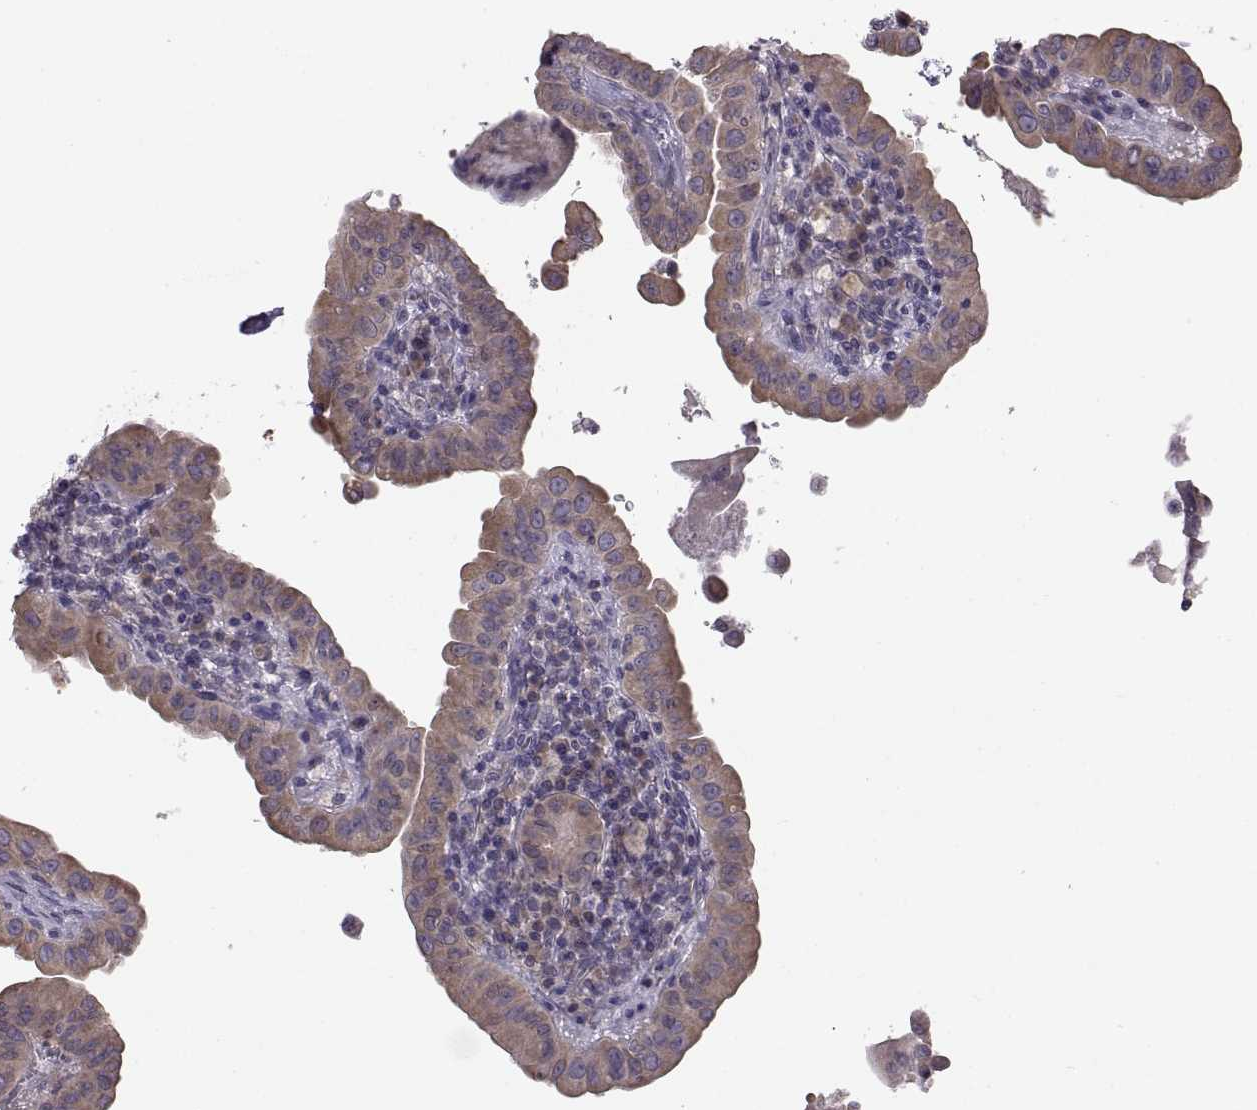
{"staining": {"intensity": "moderate", "quantity": ">75%", "location": "cytoplasmic/membranous"}, "tissue": "thyroid cancer", "cell_type": "Tumor cells", "image_type": "cancer", "snomed": [{"axis": "morphology", "description": "Papillary adenocarcinoma, NOS"}, {"axis": "topography", "description": "Thyroid gland"}], "caption": "Thyroid papillary adenocarcinoma stained with IHC reveals moderate cytoplasmic/membranous staining in about >75% of tumor cells.", "gene": "ACSBG2", "patient": {"sex": "female", "age": 37}}